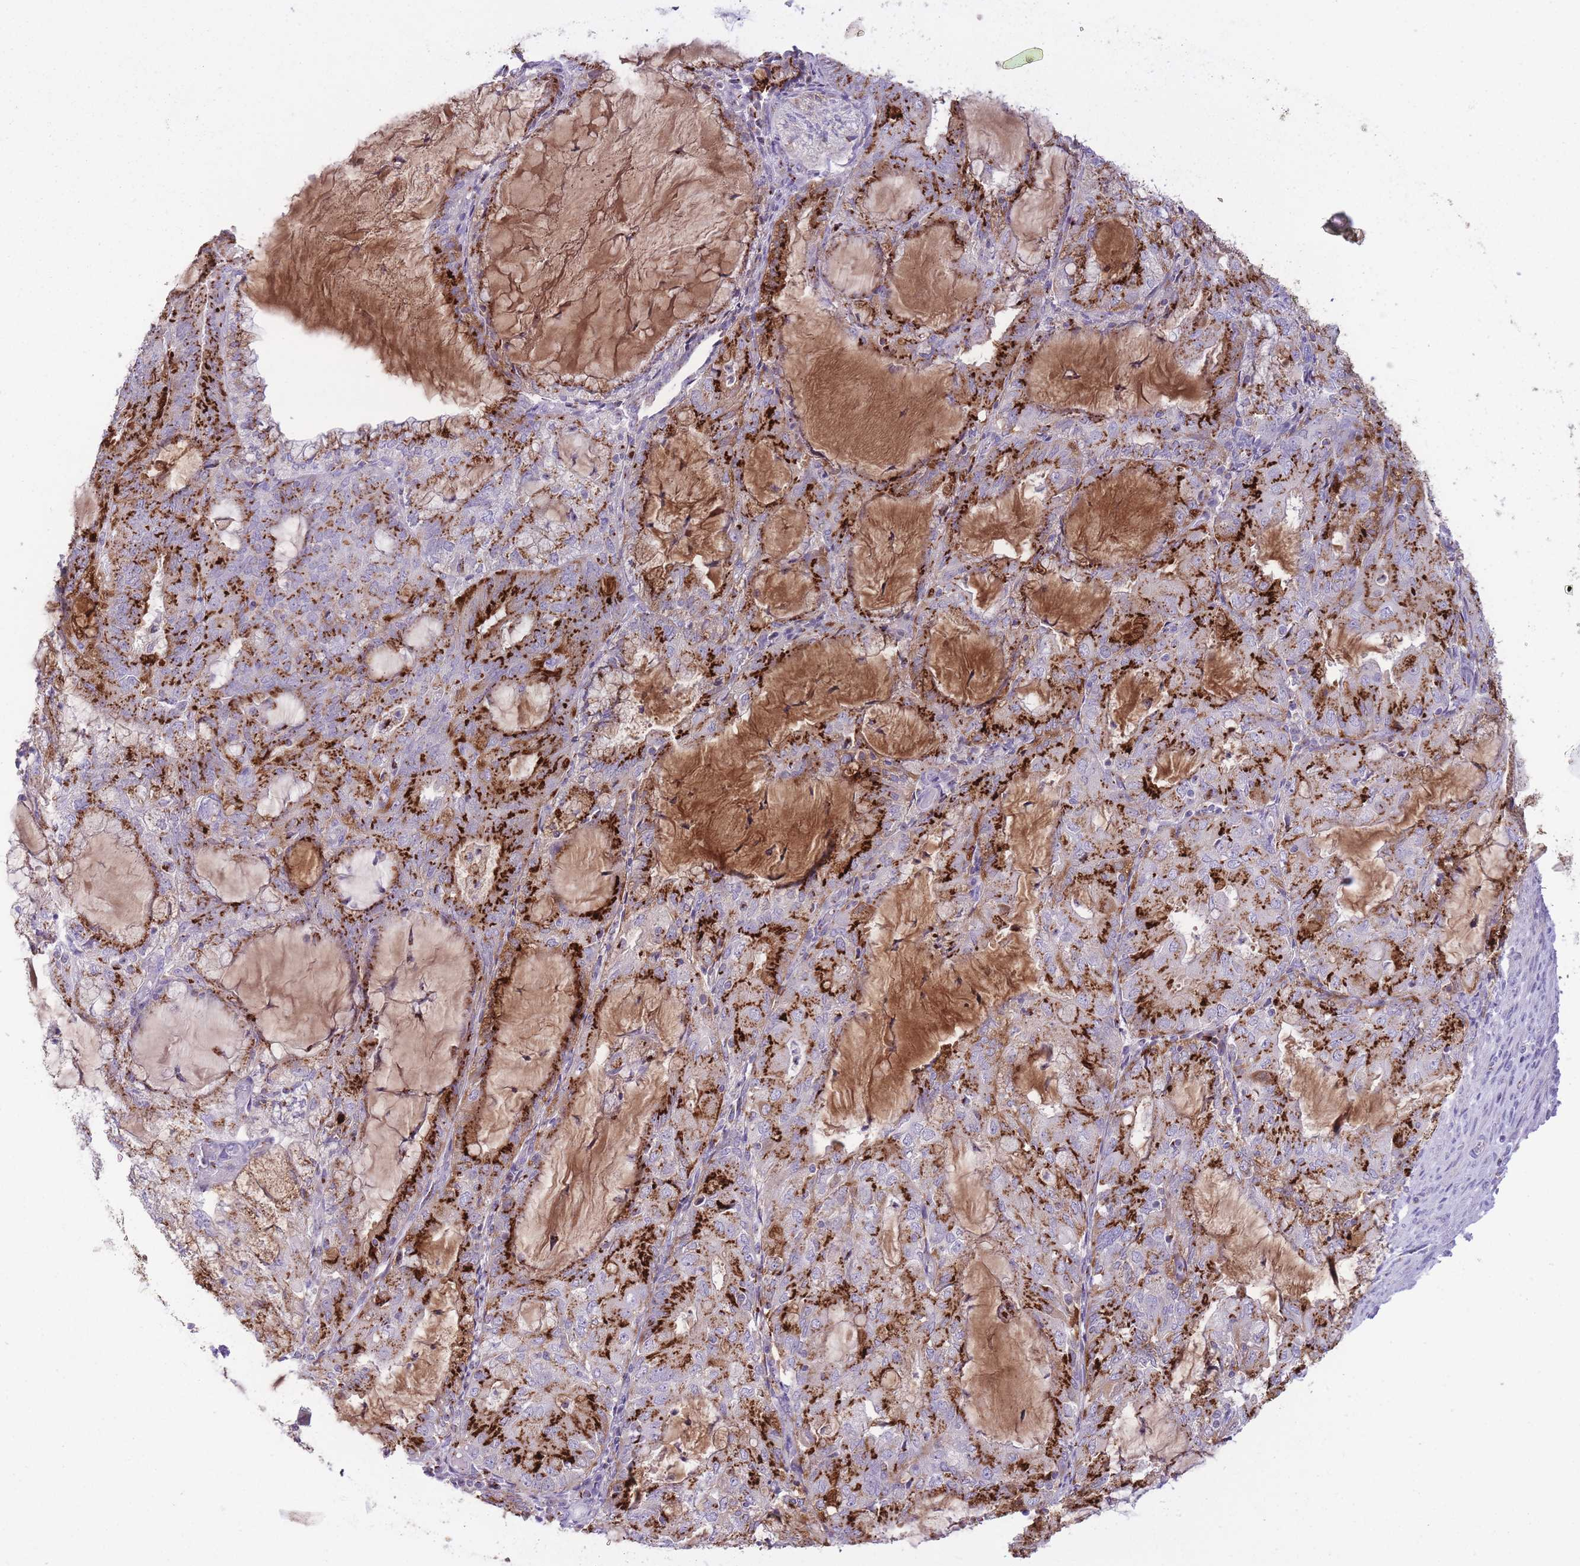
{"staining": {"intensity": "strong", "quantity": ">75%", "location": "cytoplasmic/membranous"}, "tissue": "endometrial cancer", "cell_type": "Tumor cells", "image_type": "cancer", "snomed": [{"axis": "morphology", "description": "Adenocarcinoma, NOS"}, {"axis": "topography", "description": "Endometrium"}], "caption": "Human adenocarcinoma (endometrial) stained with a brown dye shows strong cytoplasmic/membranous positive expression in approximately >75% of tumor cells.", "gene": "B4GALT2", "patient": {"sex": "female", "age": 81}}